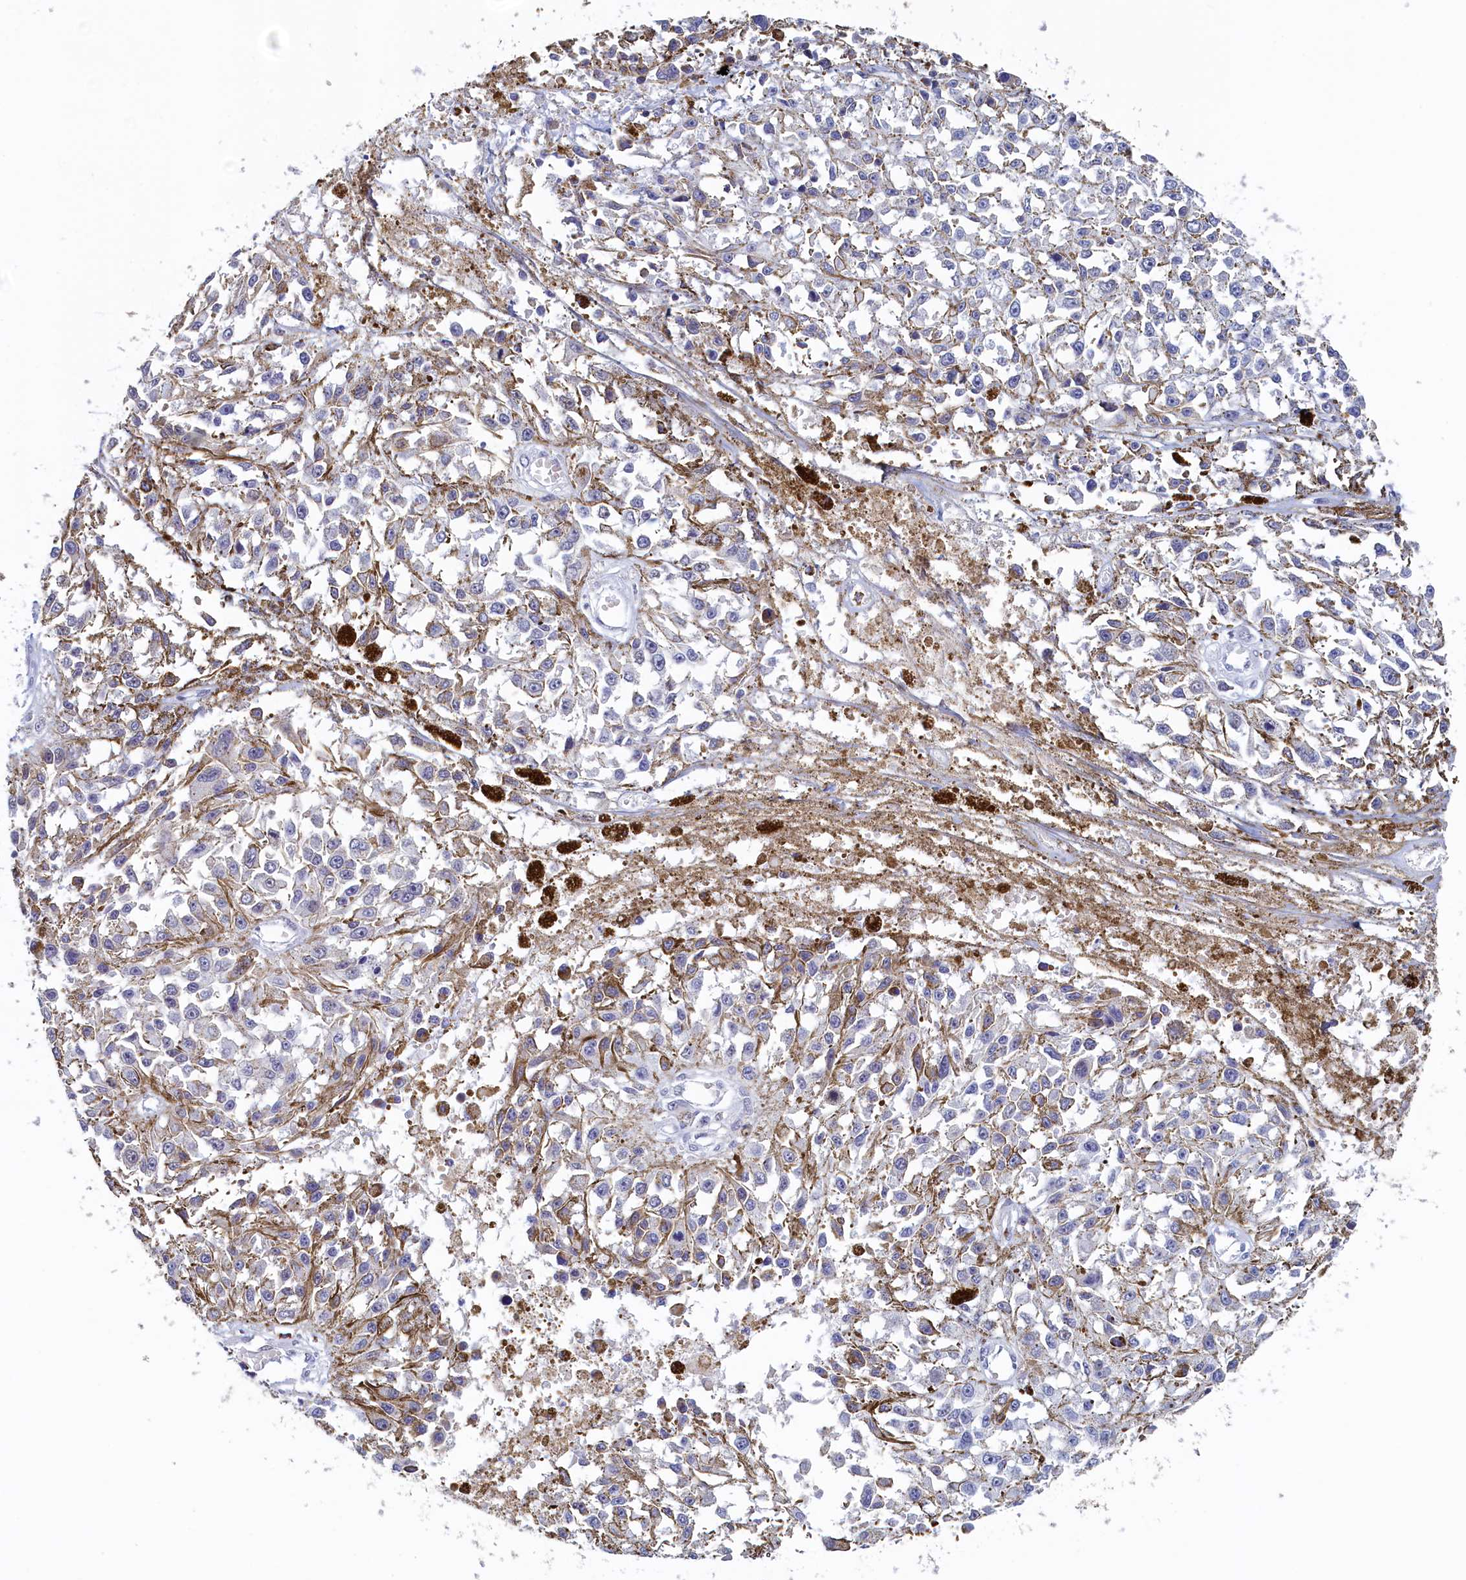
{"staining": {"intensity": "moderate", "quantity": "<25%", "location": "cytoplasmic/membranous"}, "tissue": "melanoma", "cell_type": "Tumor cells", "image_type": "cancer", "snomed": [{"axis": "morphology", "description": "Malignant melanoma, Metastatic site"}, {"axis": "topography", "description": "Lymph node"}], "caption": "Immunohistochemical staining of malignant melanoma (metastatic site) demonstrates moderate cytoplasmic/membranous protein staining in approximately <25% of tumor cells.", "gene": "MOSPD3", "patient": {"sex": "male", "age": 59}}